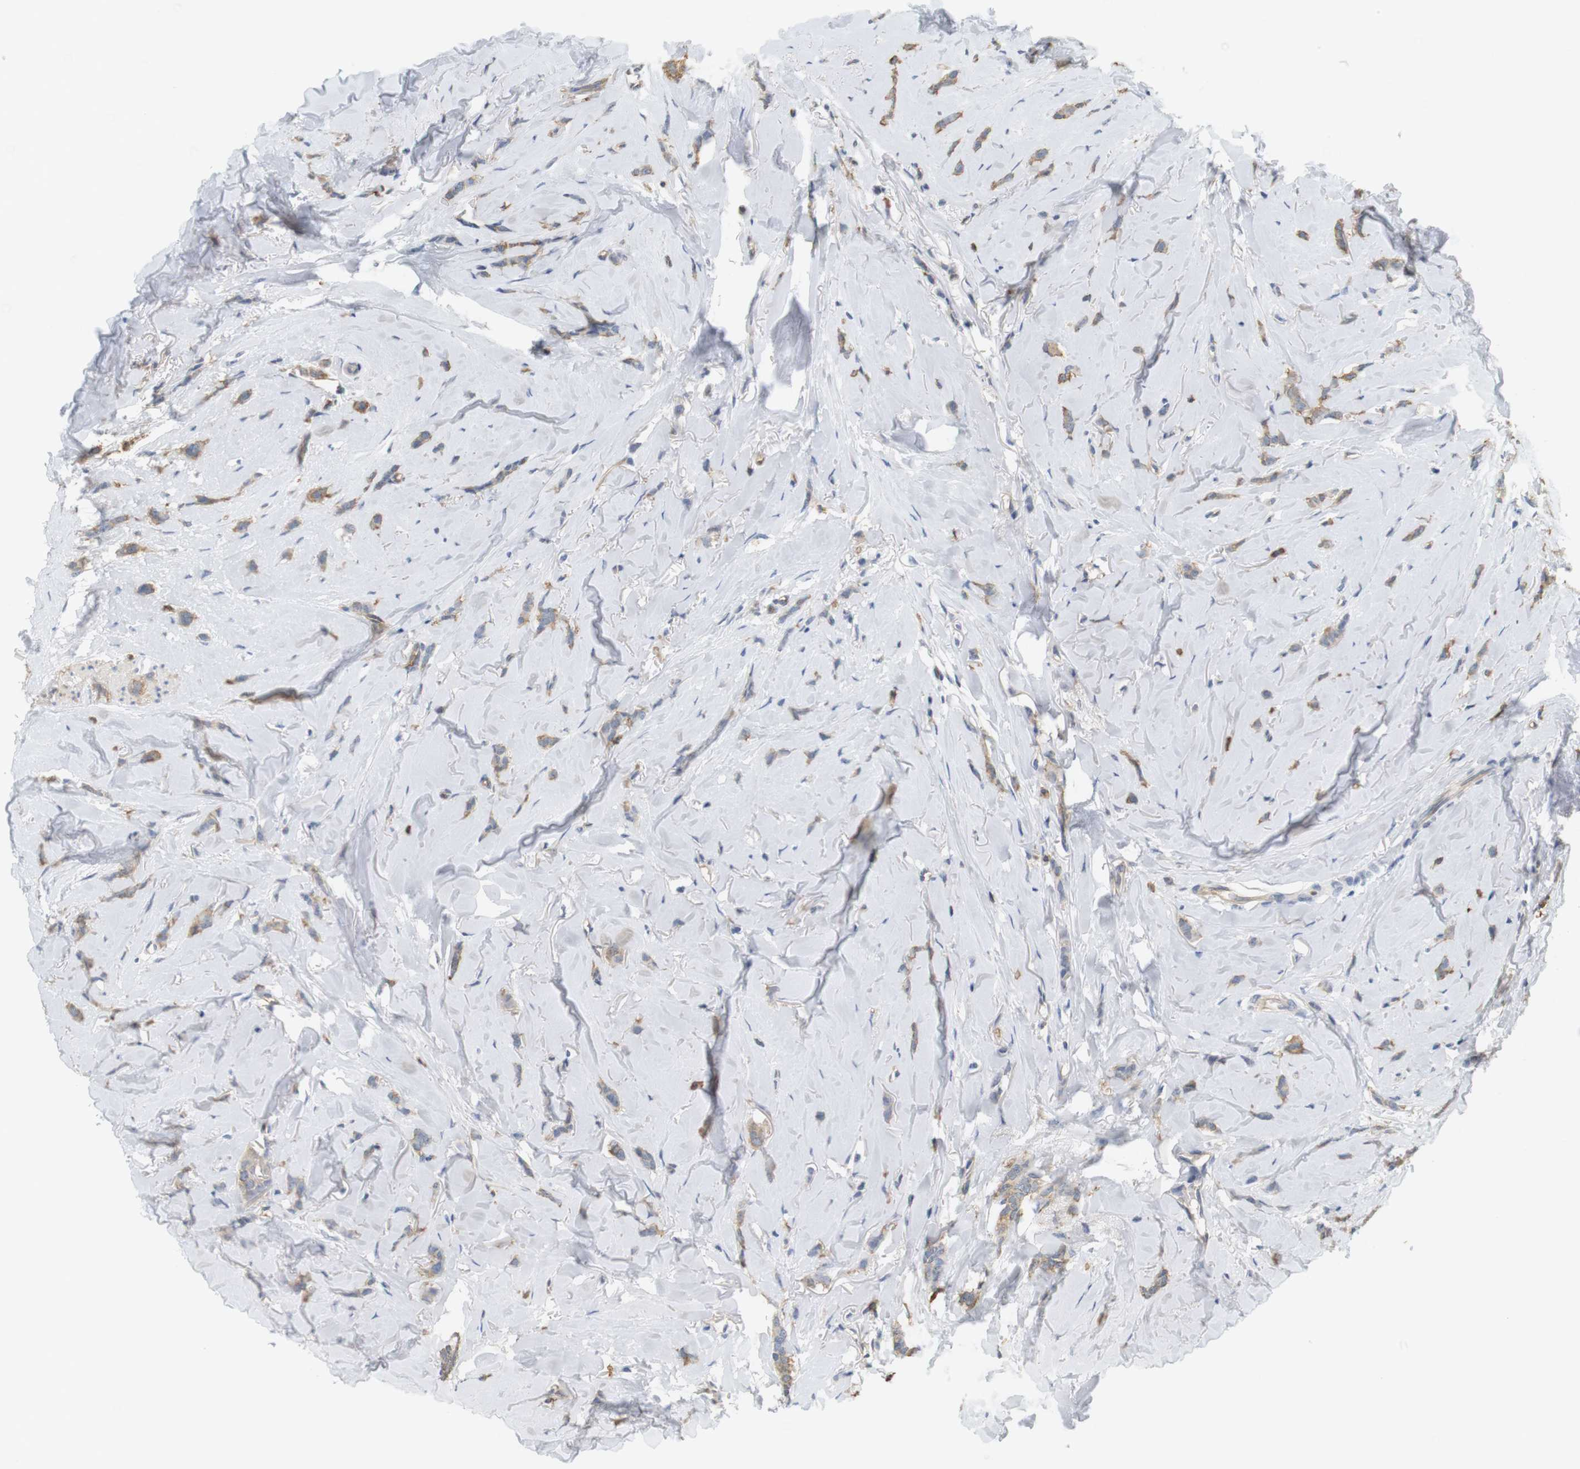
{"staining": {"intensity": "moderate", "quantity": "25%-75%", "location": "cytoplasmic/membranous"}, "tissue": "breast cancer", "cell_type": "Tumor cells", "image_type": "cancer", "snomed": [{"axis": "morphology", "description": "Lobular carcinoma"}, {"axis": "topography", "description": "Skin"}, {"axis": "topography", "description": "Breast"}], "caption": "The micrograph shows a brown stain indicating the presence of a protein in the cytoplasmic/membranous of tumor cells in breast cancer.", "gene": "OSR1", "patient": {"sex": "female", "age": 46}}